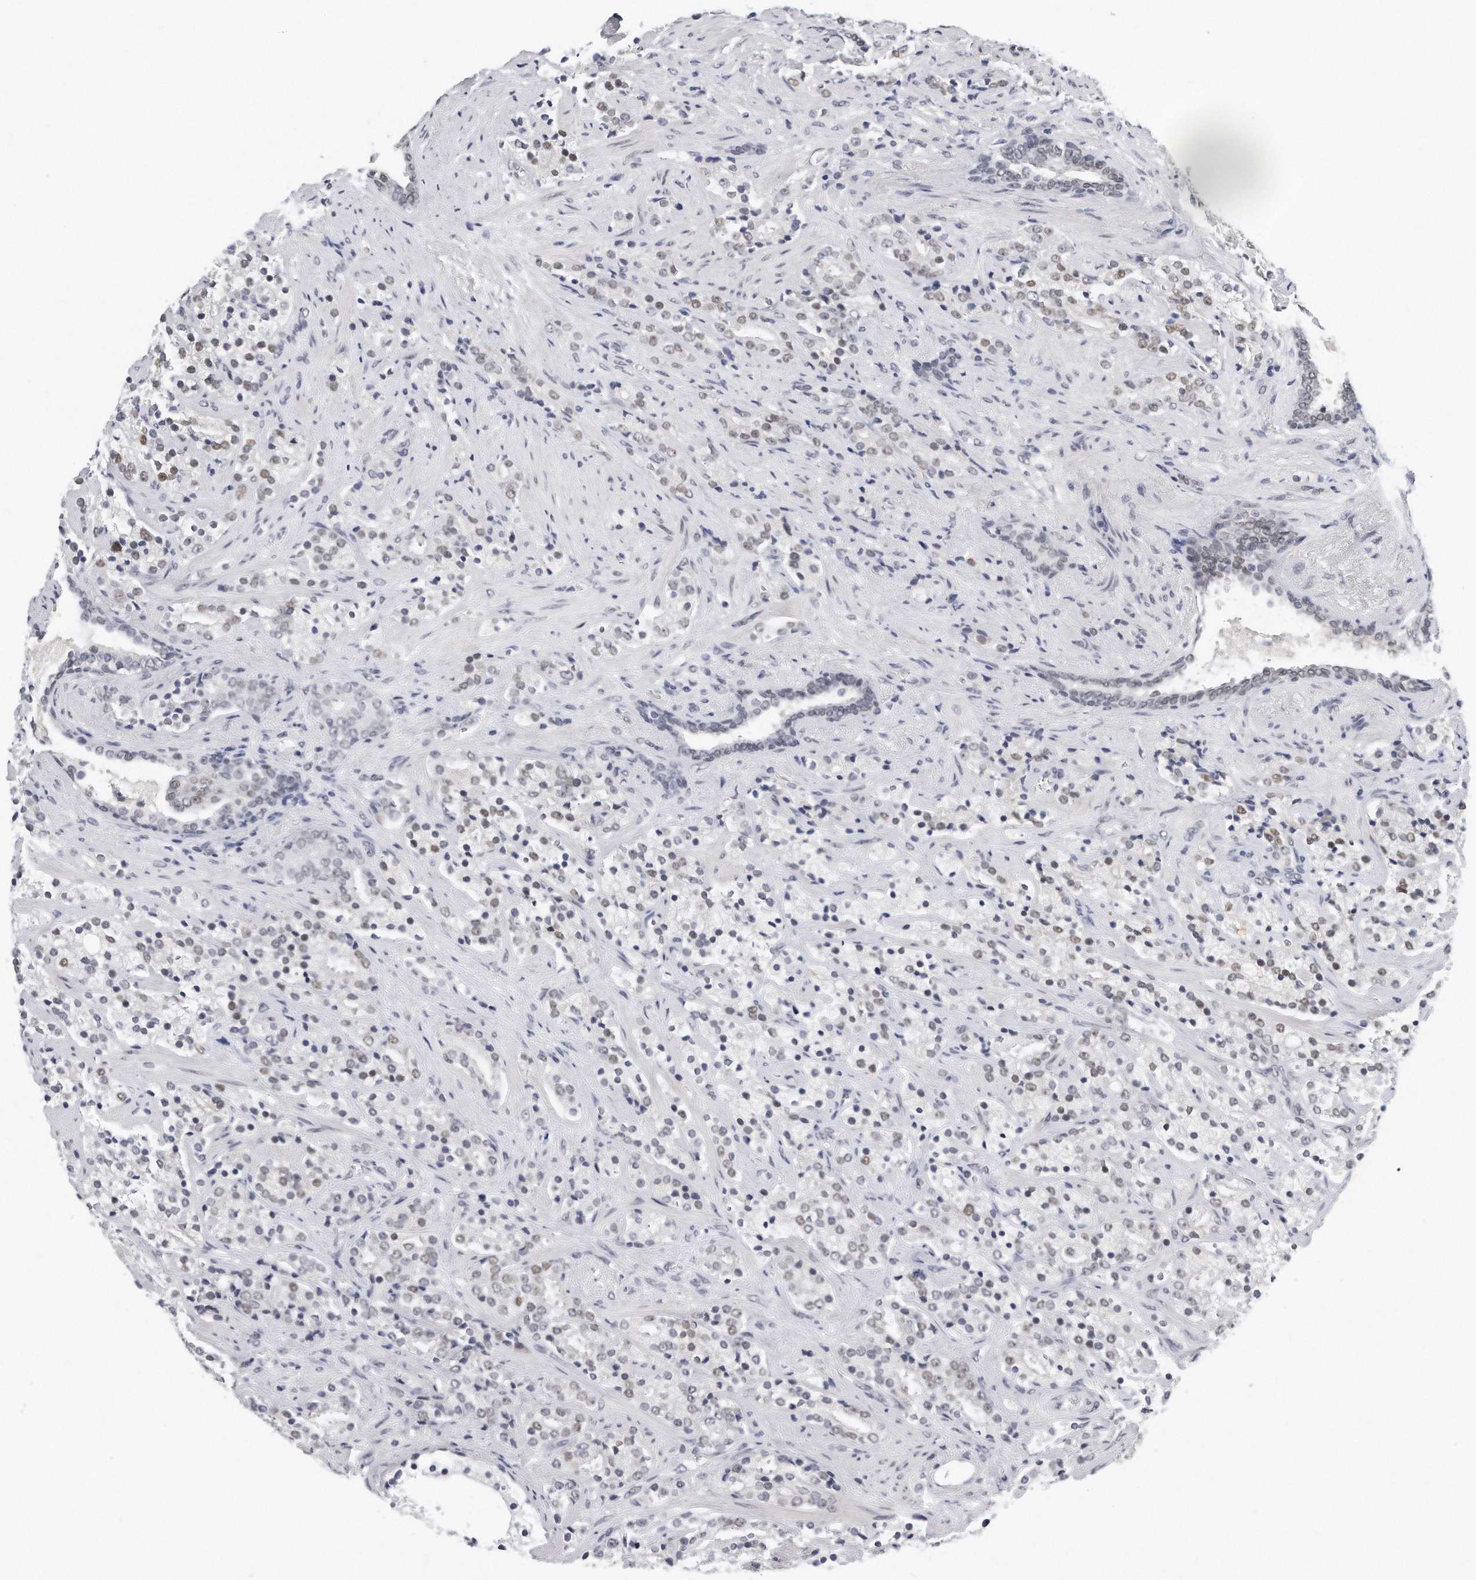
{"staining": {"intensity": "weak", "quantity": "25%-75%", "location": "nuclear"}, "tissue": "prostate cancer", "cell_type": "Tumor cells", "image_type": "cancer", "snomed": [{"axis": "morphology", "description": "Adenocarcinoma, High grade"}, {"axis": "topography", "description": "Prostate"}], "caption": "A brown stain highlights weak nuclear positivity of a protein in high-grade adenocarcinoma (prostate) tumor cells.", "gene": "CTBP2", "patient": {"sex": "male", "age": 71}}